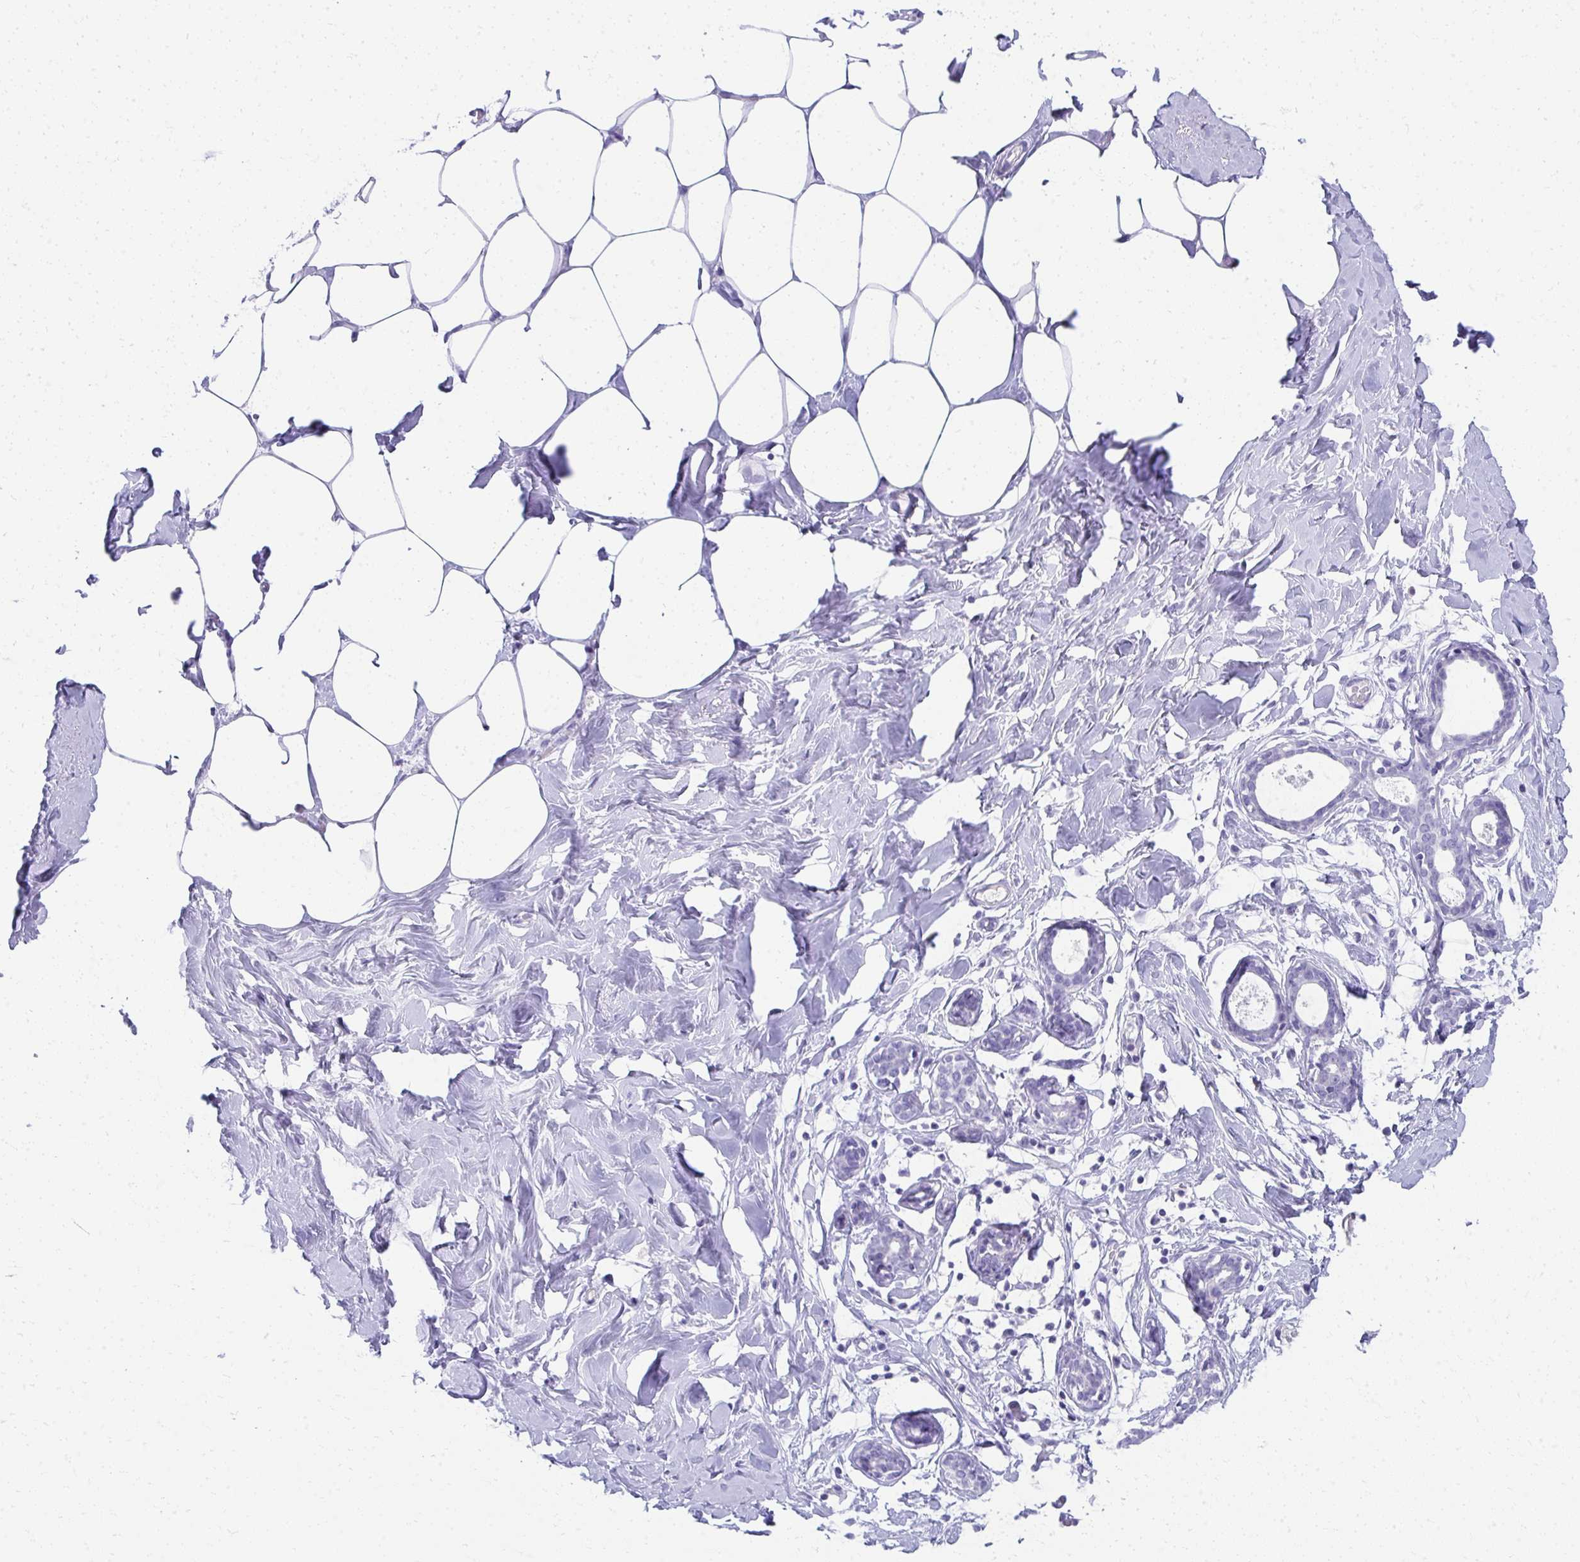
{"staining": {"intensity": "negative", "quantity": "none", "location": "none"}, "tissue": "breast", "cell_type": "Adipocytes", "image_type": "normal", "snomed": [{"axis": "morphology", "description": "Normal tissue, NOS"}, {"axis": "topography", "description": "Breast"}], "caption": "An image of breast stained for a protein demonstrates no brown staining in adipocytes.", "gene": "SEC14L3", "patient": {"sex": "female", "age": 27}}